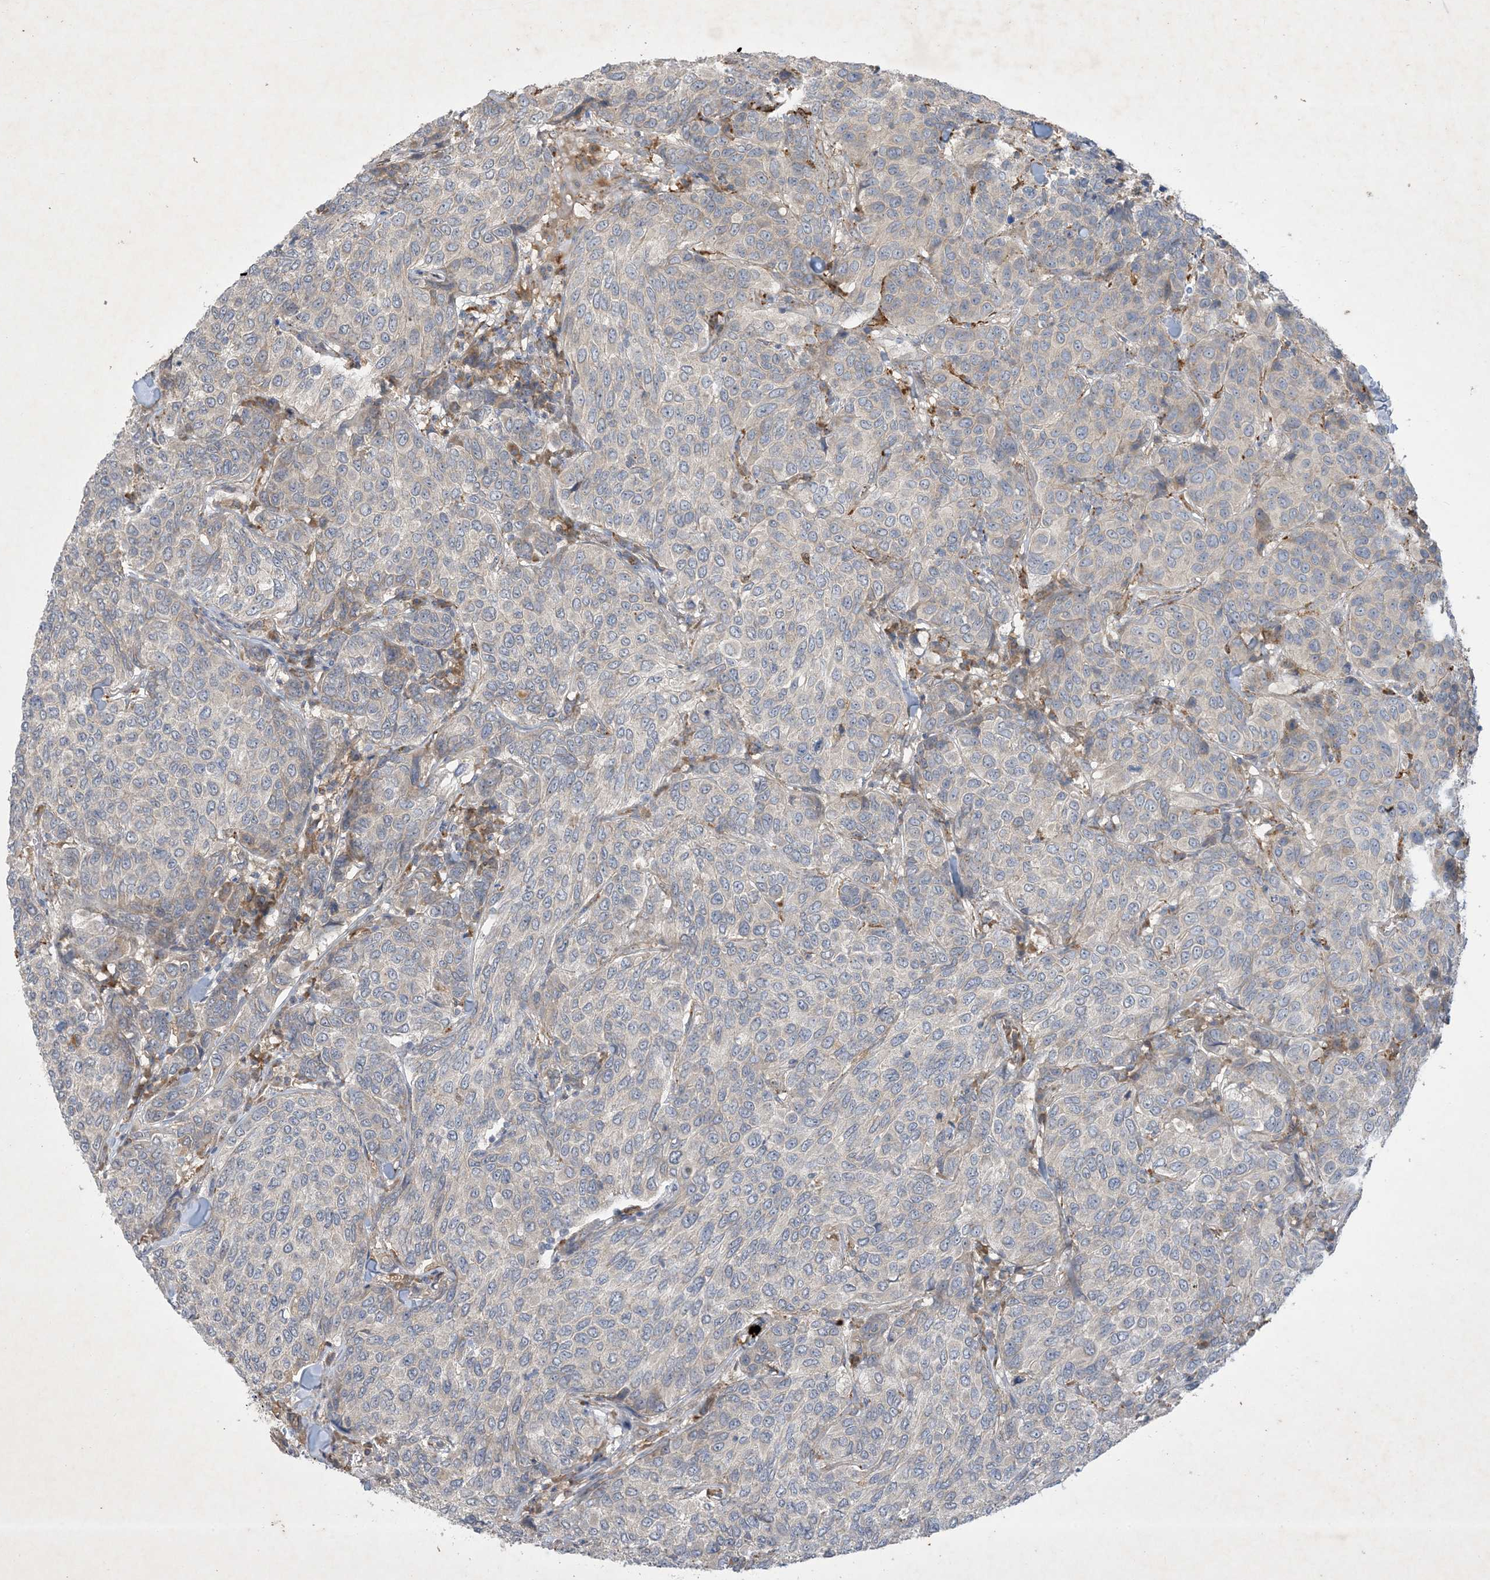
{"staining": {"intensity": "negative", "quantity": "none", "location": "none"}, "tissue": "breast cancer", "cell_type": "Tumor cells", "image_type": "cancer", "snomed": [{"axis": "morphology", "description": "Duct carcinoma"}, {"axis": "topography", "description": "Breast"}], "caption": "Histopathology image shows no protein expression in tumor cells of infiltrating ductal carcinoma (breast) tissue. (DAB (3,3'-diaminobenzidine) immunohistochemistry (IHC) with hematoxylin counter stain).", "gene": "MRPS18A", "patient": {"sex": "female", "age": 55}}